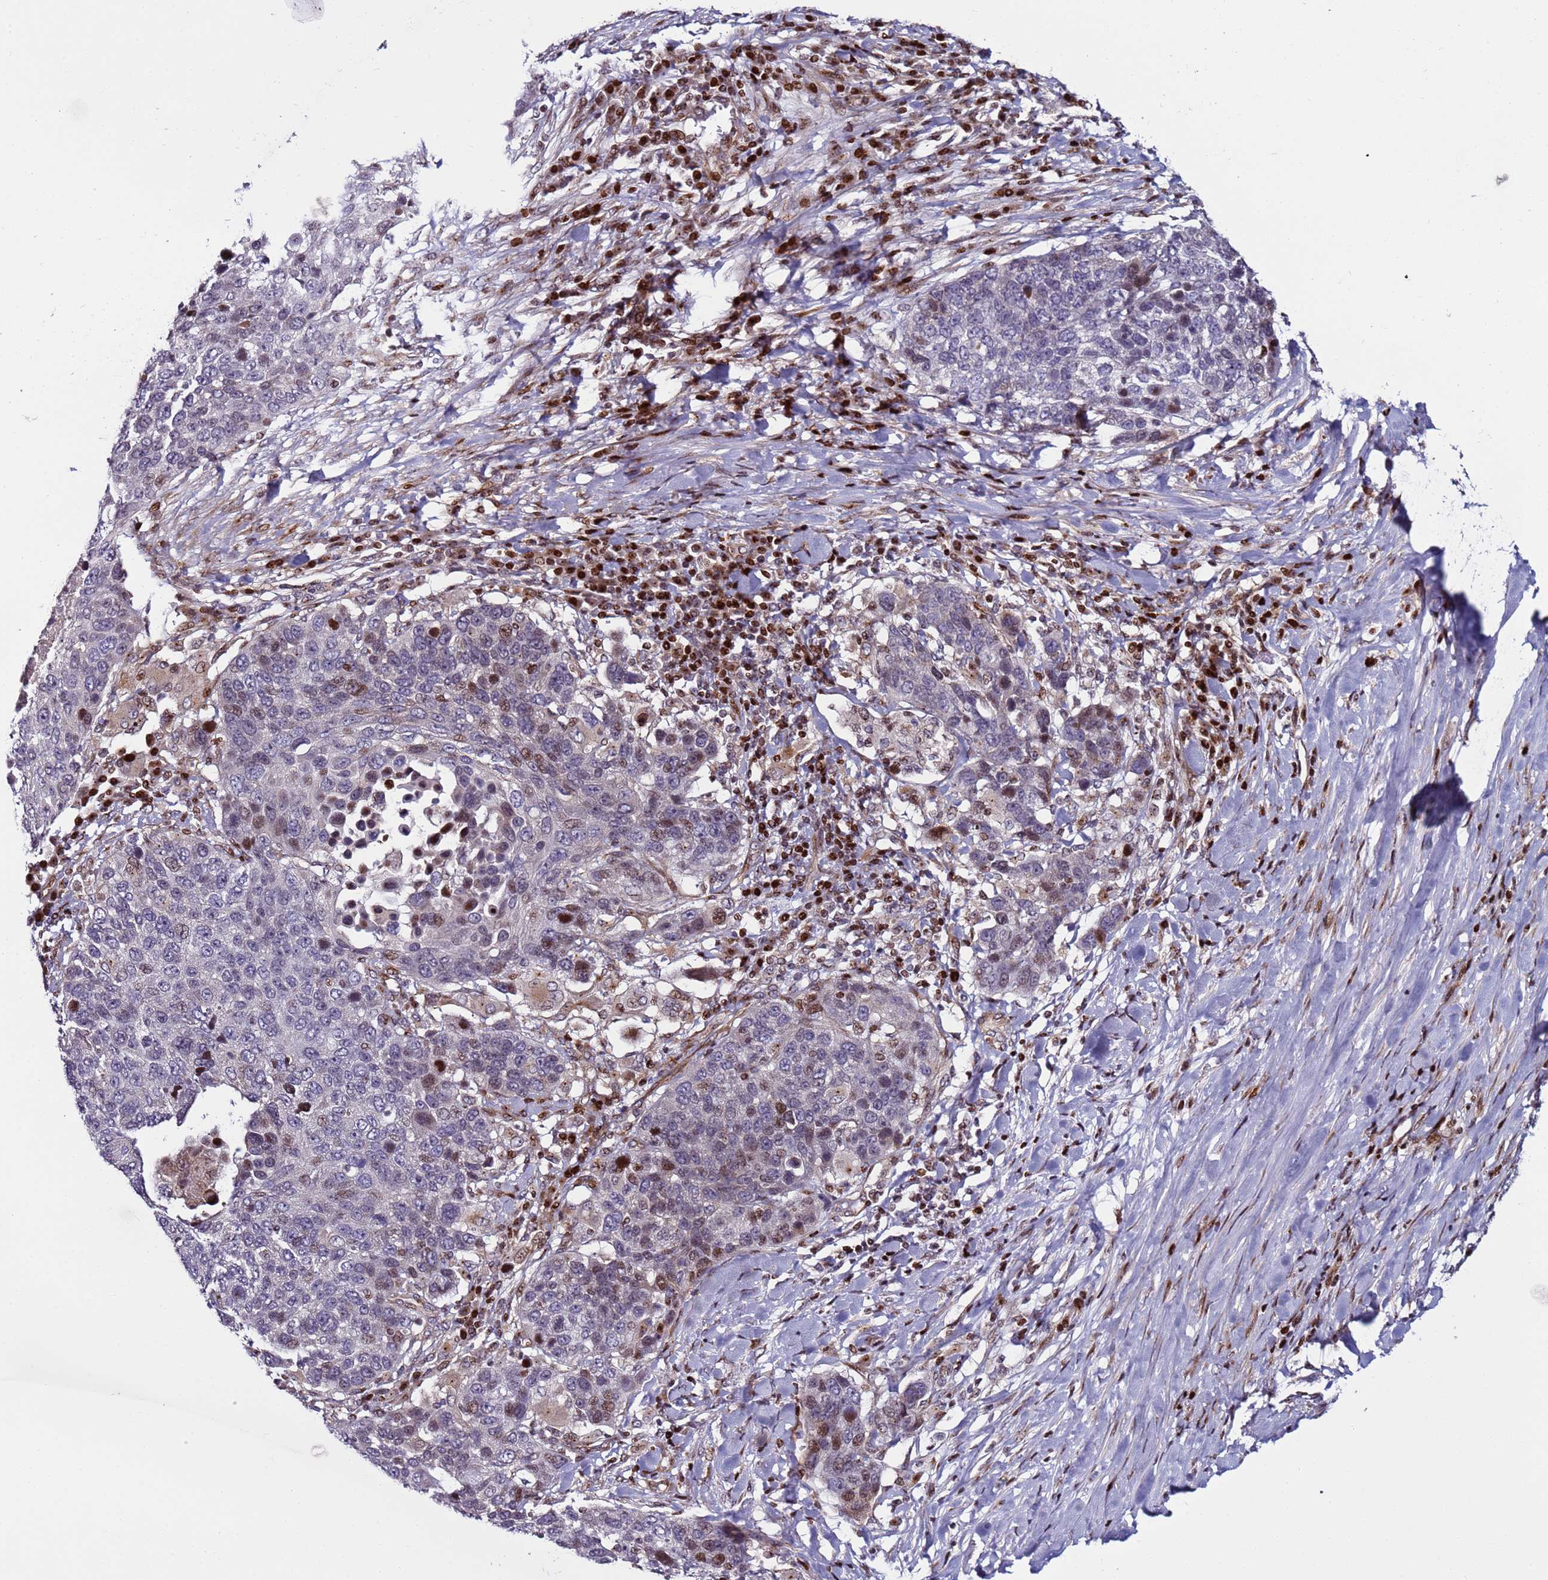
{"staining": {"intensity": "moderate", "quantity": "<25%", "location": "nuclear"}, "tissue": "lung cancer", "cell_type": "Tumor cells", "image_type": "cancer", "snomed": [{"axis": "morphology", "description": "Normal tissue, NOS"}, {"axis": "morphology", "description": "Squamous cell carcinoma, NOS"}, {"axis": "topography", "description": "Lymph node"}, {"axis": "topography", "description": "Lung"}], "caption": "About <25% of tumor cells in lung cancer (squamous cell carcinoma) display moderate nuclear protein positivity as visualized by brown immunohistochemical staining.", "gene": "WBP11", "patient": {"sex": "male", "age": 66}}